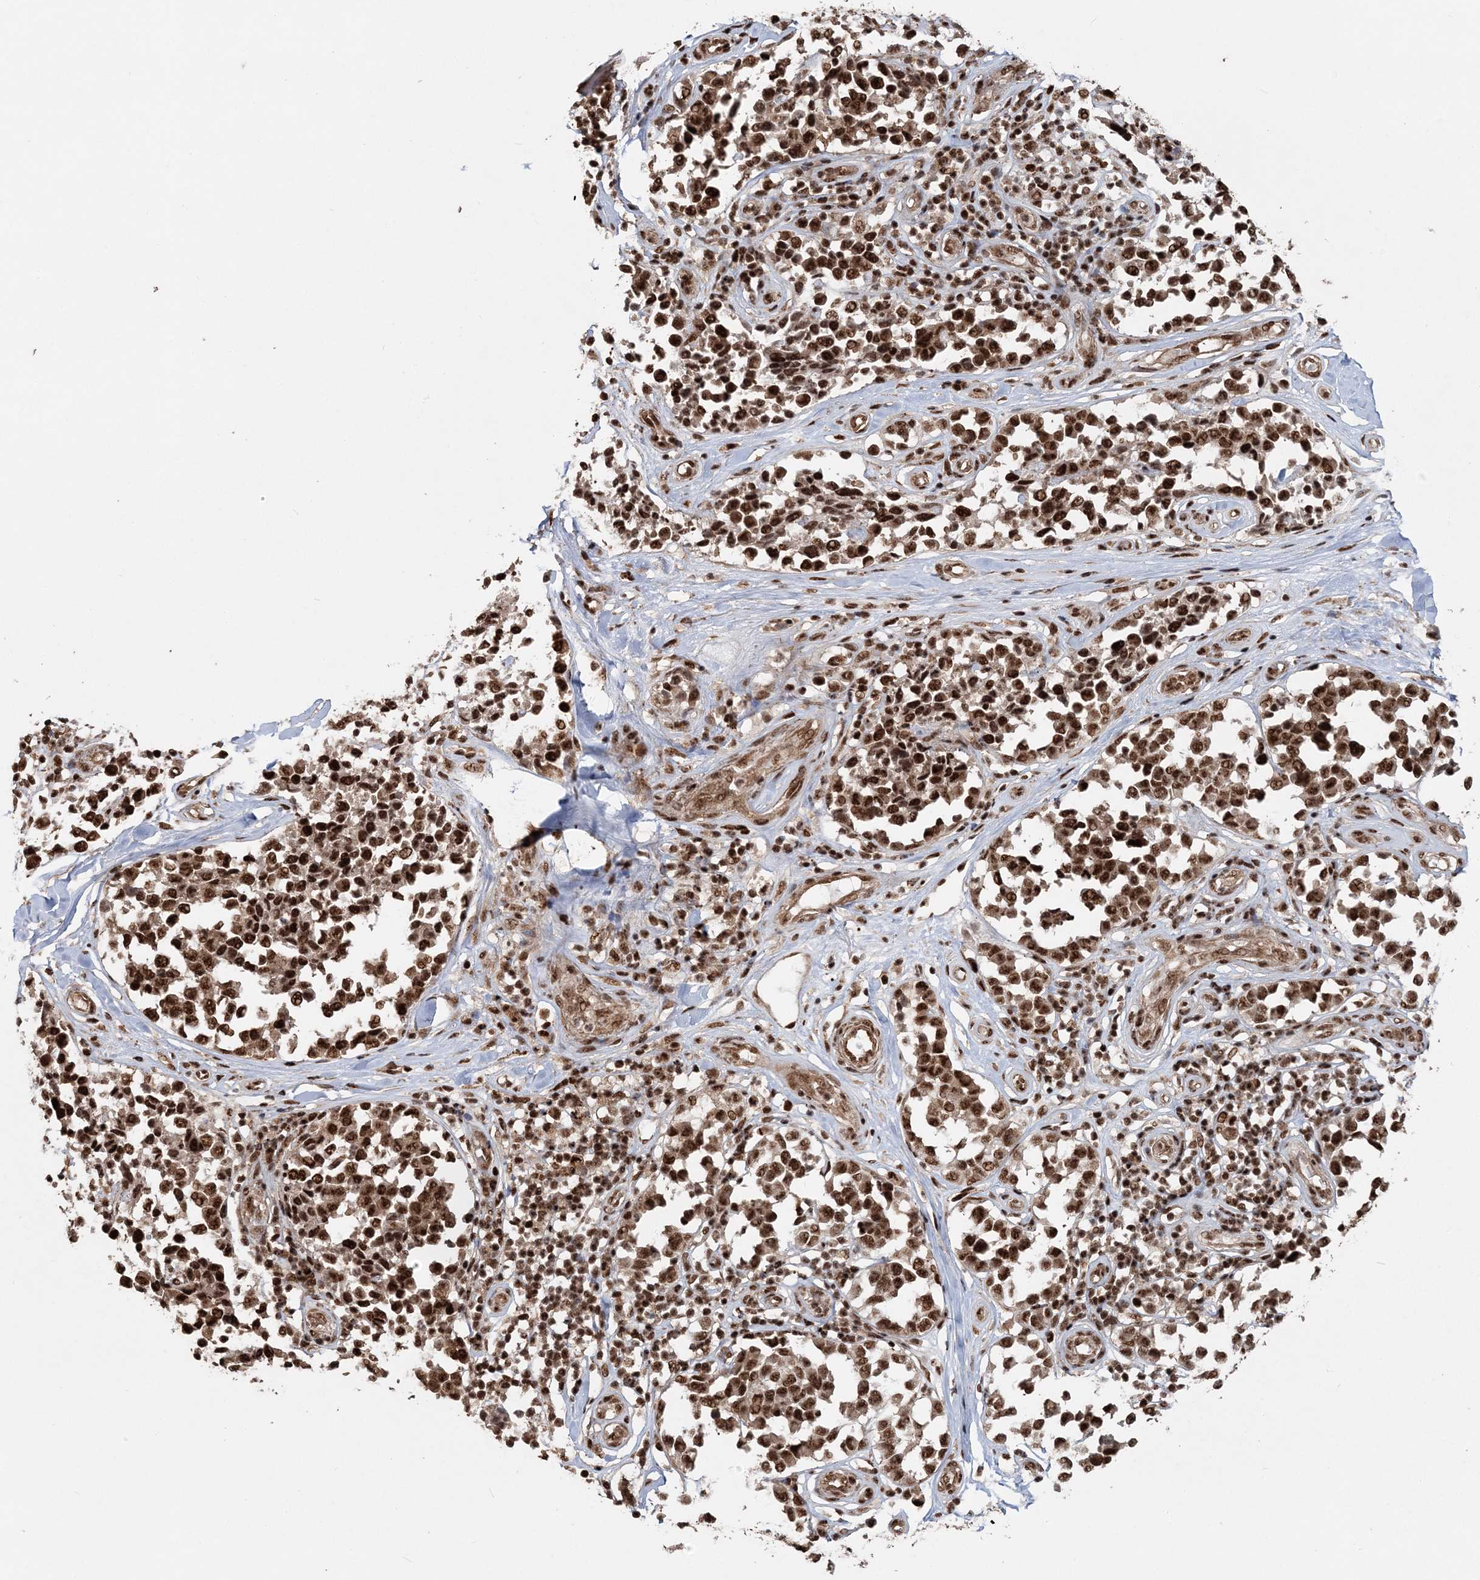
{"staining": {"intensity": "strong", "quantity": ">75%", "location": "cytoplasmic/membranous,nuclear"}, "tissue": "melanoma", "cell_type": "Tumor cells", "image_type": "cancer", "snomed": [{"axis": "morphology", "description": "Malignant melanoma, NOS"}, {"axis": "topography", "description": "Skin"}], "caption": "Immunohistochemistry (IHC) (DAB) staining of malignant melanoma reveals strong cytoplasmic/membranous and nuclear protein positivity in about >75% of tumor cells.", "gene": "EXOSC8", "patient": {"sex": "female", "age": 64}}